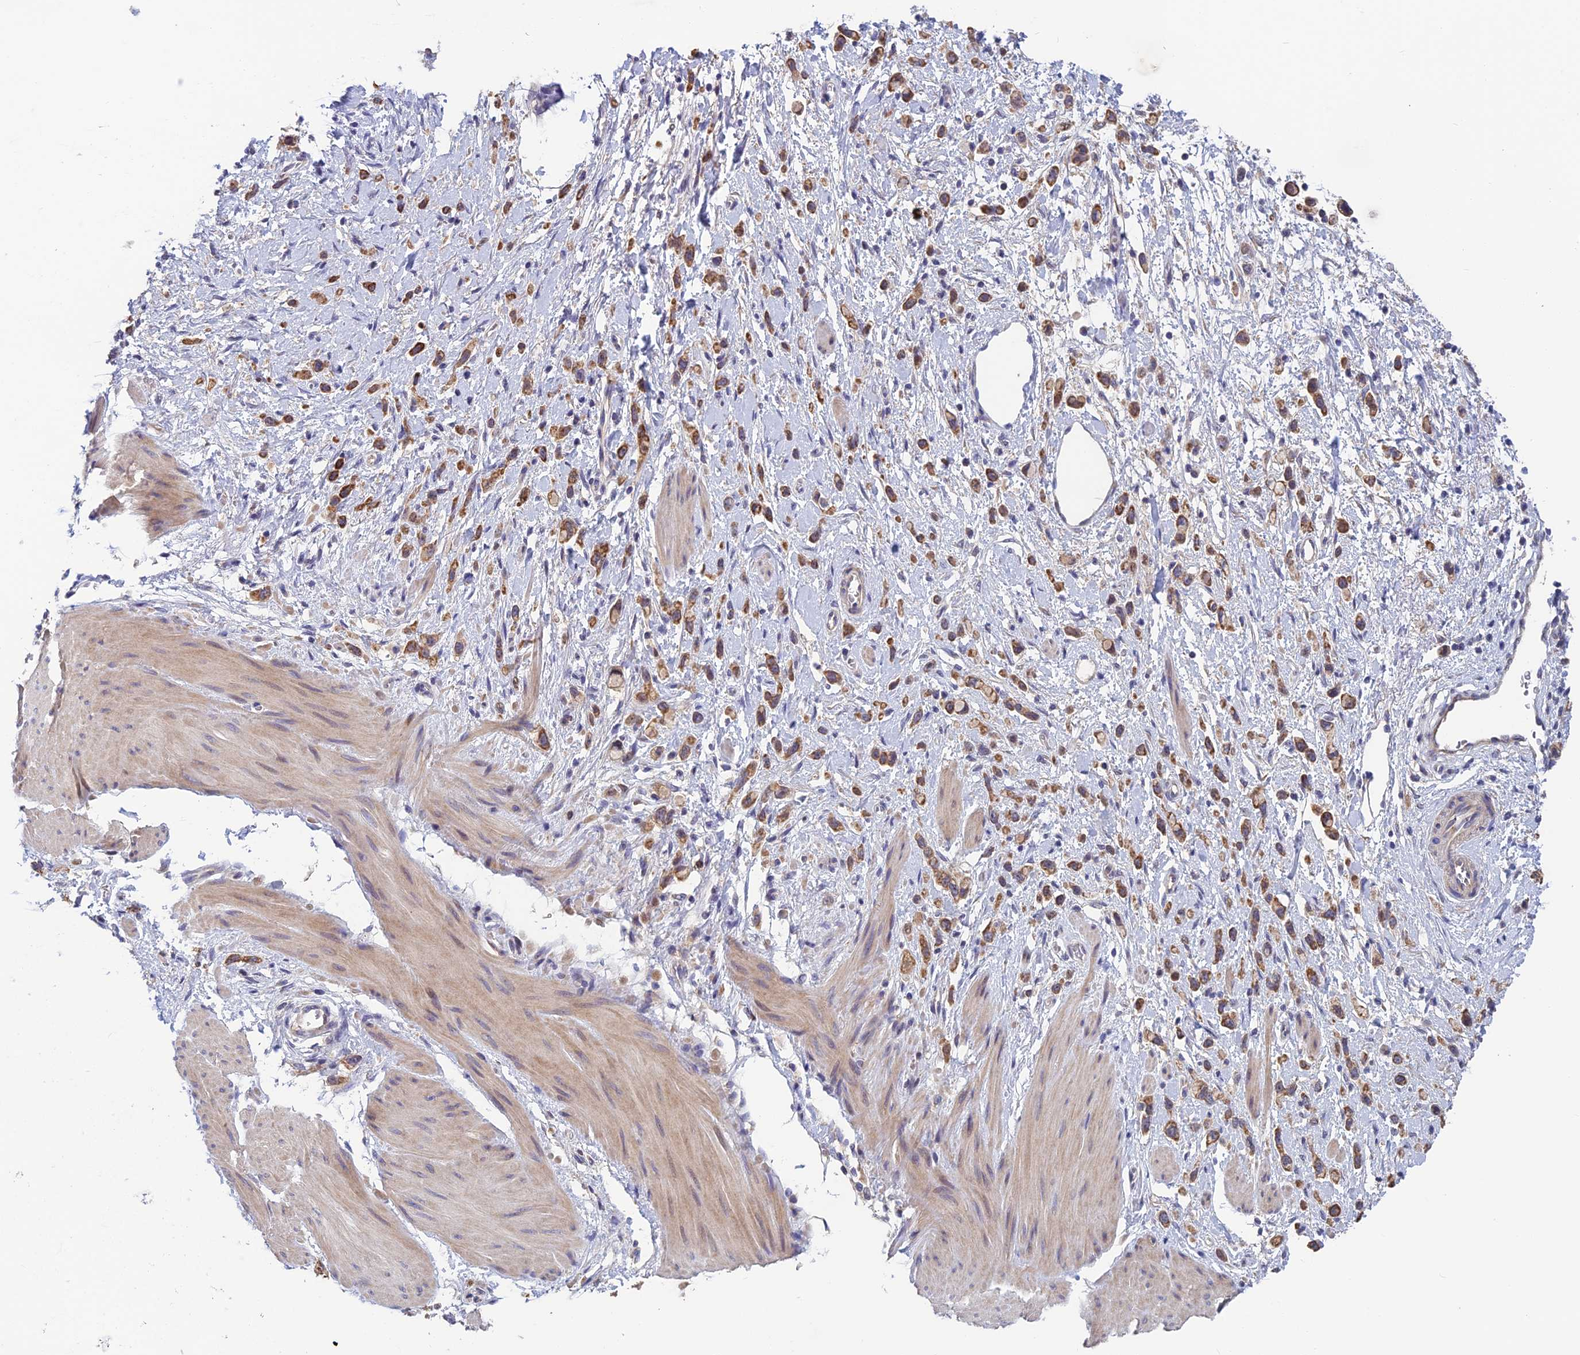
{"staining": {"intensity": "moderate", "quantity": ">75%", "location": "cytoplasmic/membranous"}, "tissue": "stomach cancer", "cell_type": "Tumor cells", "image_type": "cancer", "snomed": [{"axis": "morphology", "description": "Adenocarcinoma, NOS"}, {"axis": "topography", "description": "Stomach"}], "caption": "Immunohistochemical staining of human adenocarcinoma (stomach) exhibits medium levels of moderate cytoplasmic/membranous protein staining in about >75% of tumor cells. (DAB (3,3'-diaminobenzidine) IHC, brown staining for protein, blue staining for nuclei).", "gene": "HECA", "patient": {"sex": "female", "age": 65}}